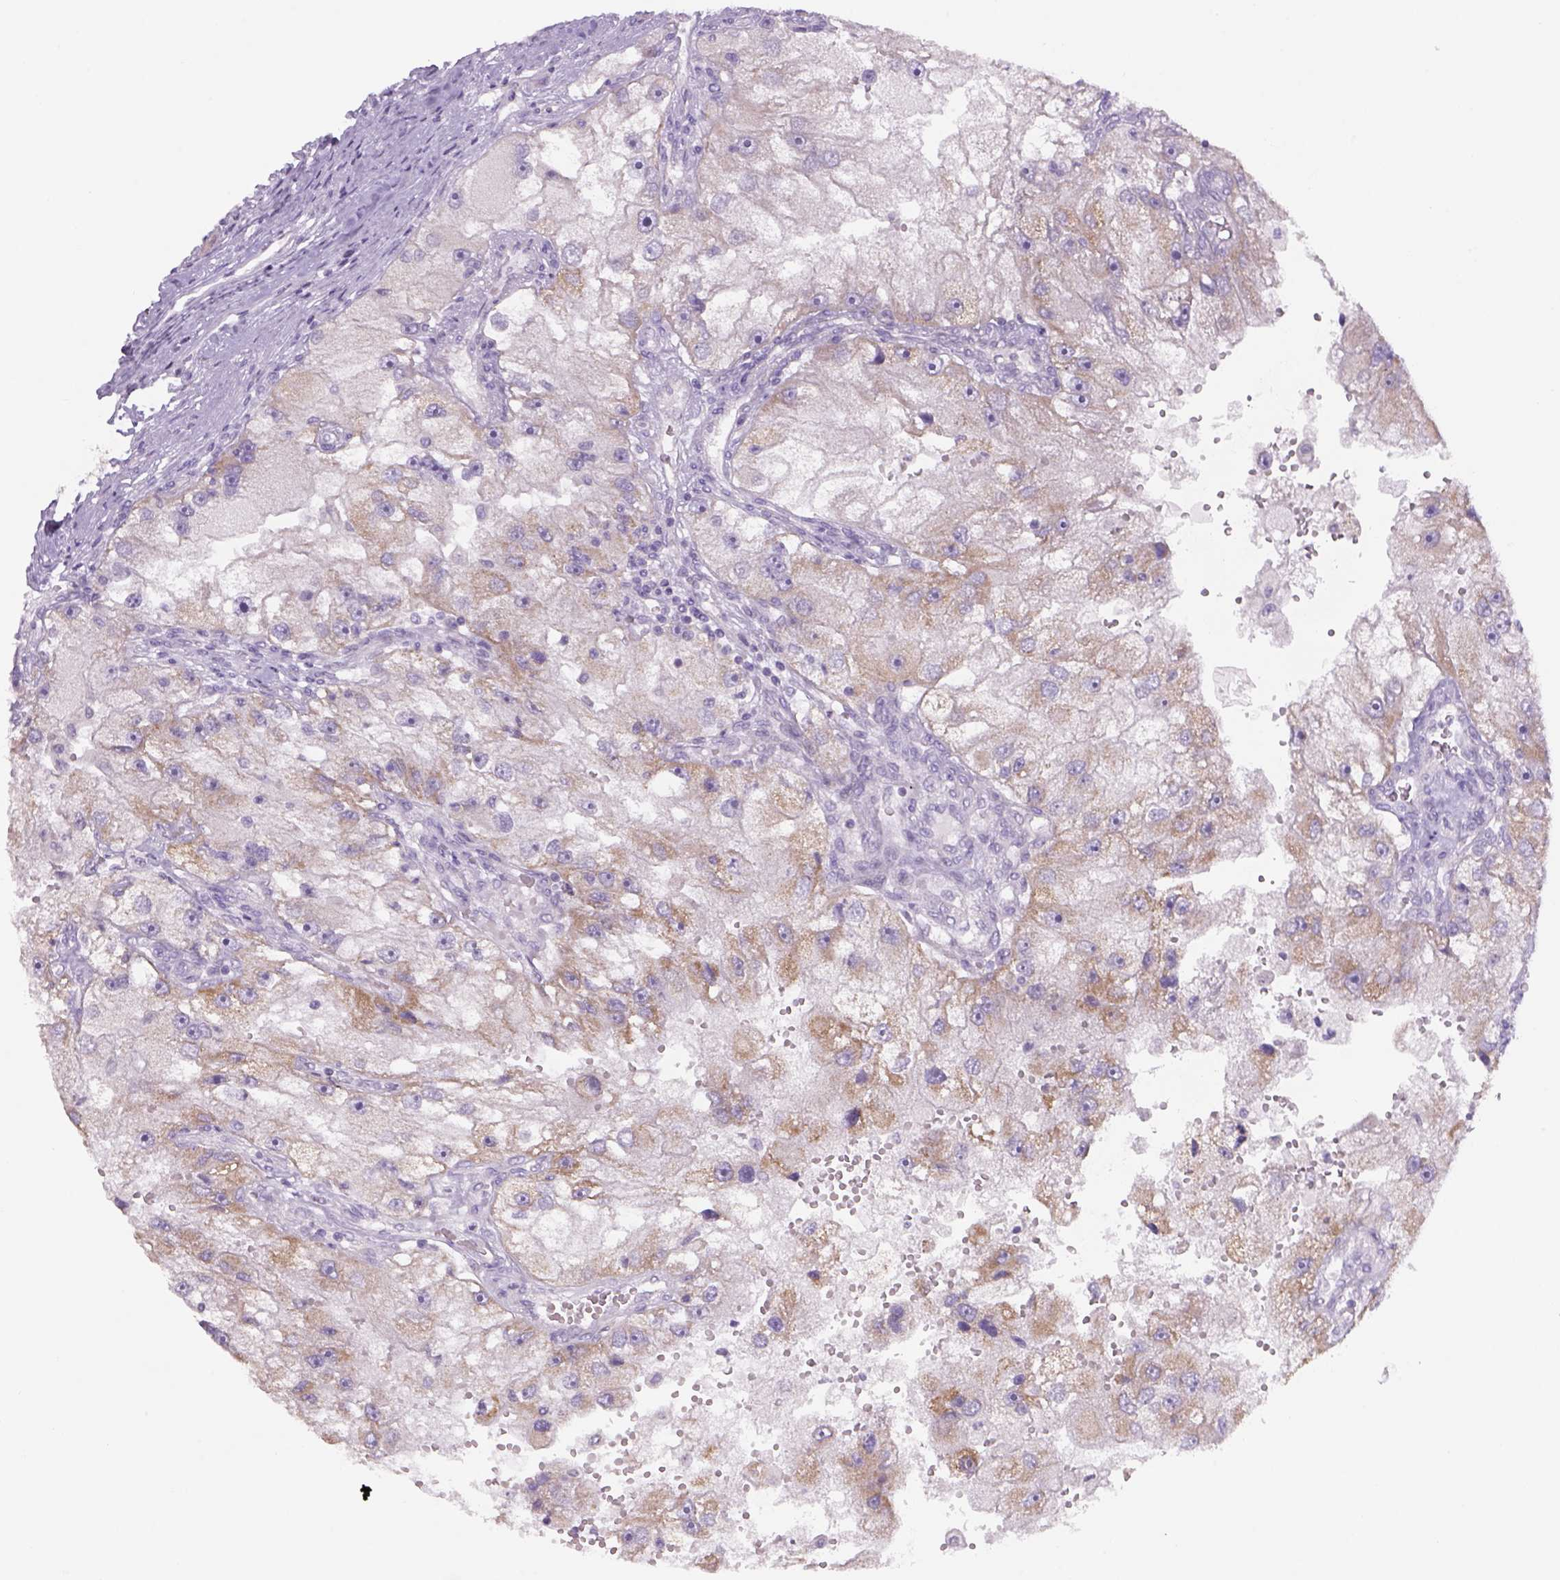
{"staining": {"intensity": "weak", "quantity": "25%-75%", "location": "cytoplasmic/membranous"}, "tissue": "renal cancer", "cell_type": "Tumor cells", "image_type": "cancer", "snomed": [{"axis": "morphology", "description": "Adenocarcinoma, NOS"}, {"axis": "topography", "description": "Kidney"}], "caption": "Weak cytoplasmic/membranous staining for a protein is seen in approximately 25%-75% of tumor cells of renal cancer (adenocarcinoma) using immunohistochemistry.", "gene": "ADGRV1", "patient": {"sex": "male", "age": 63}}